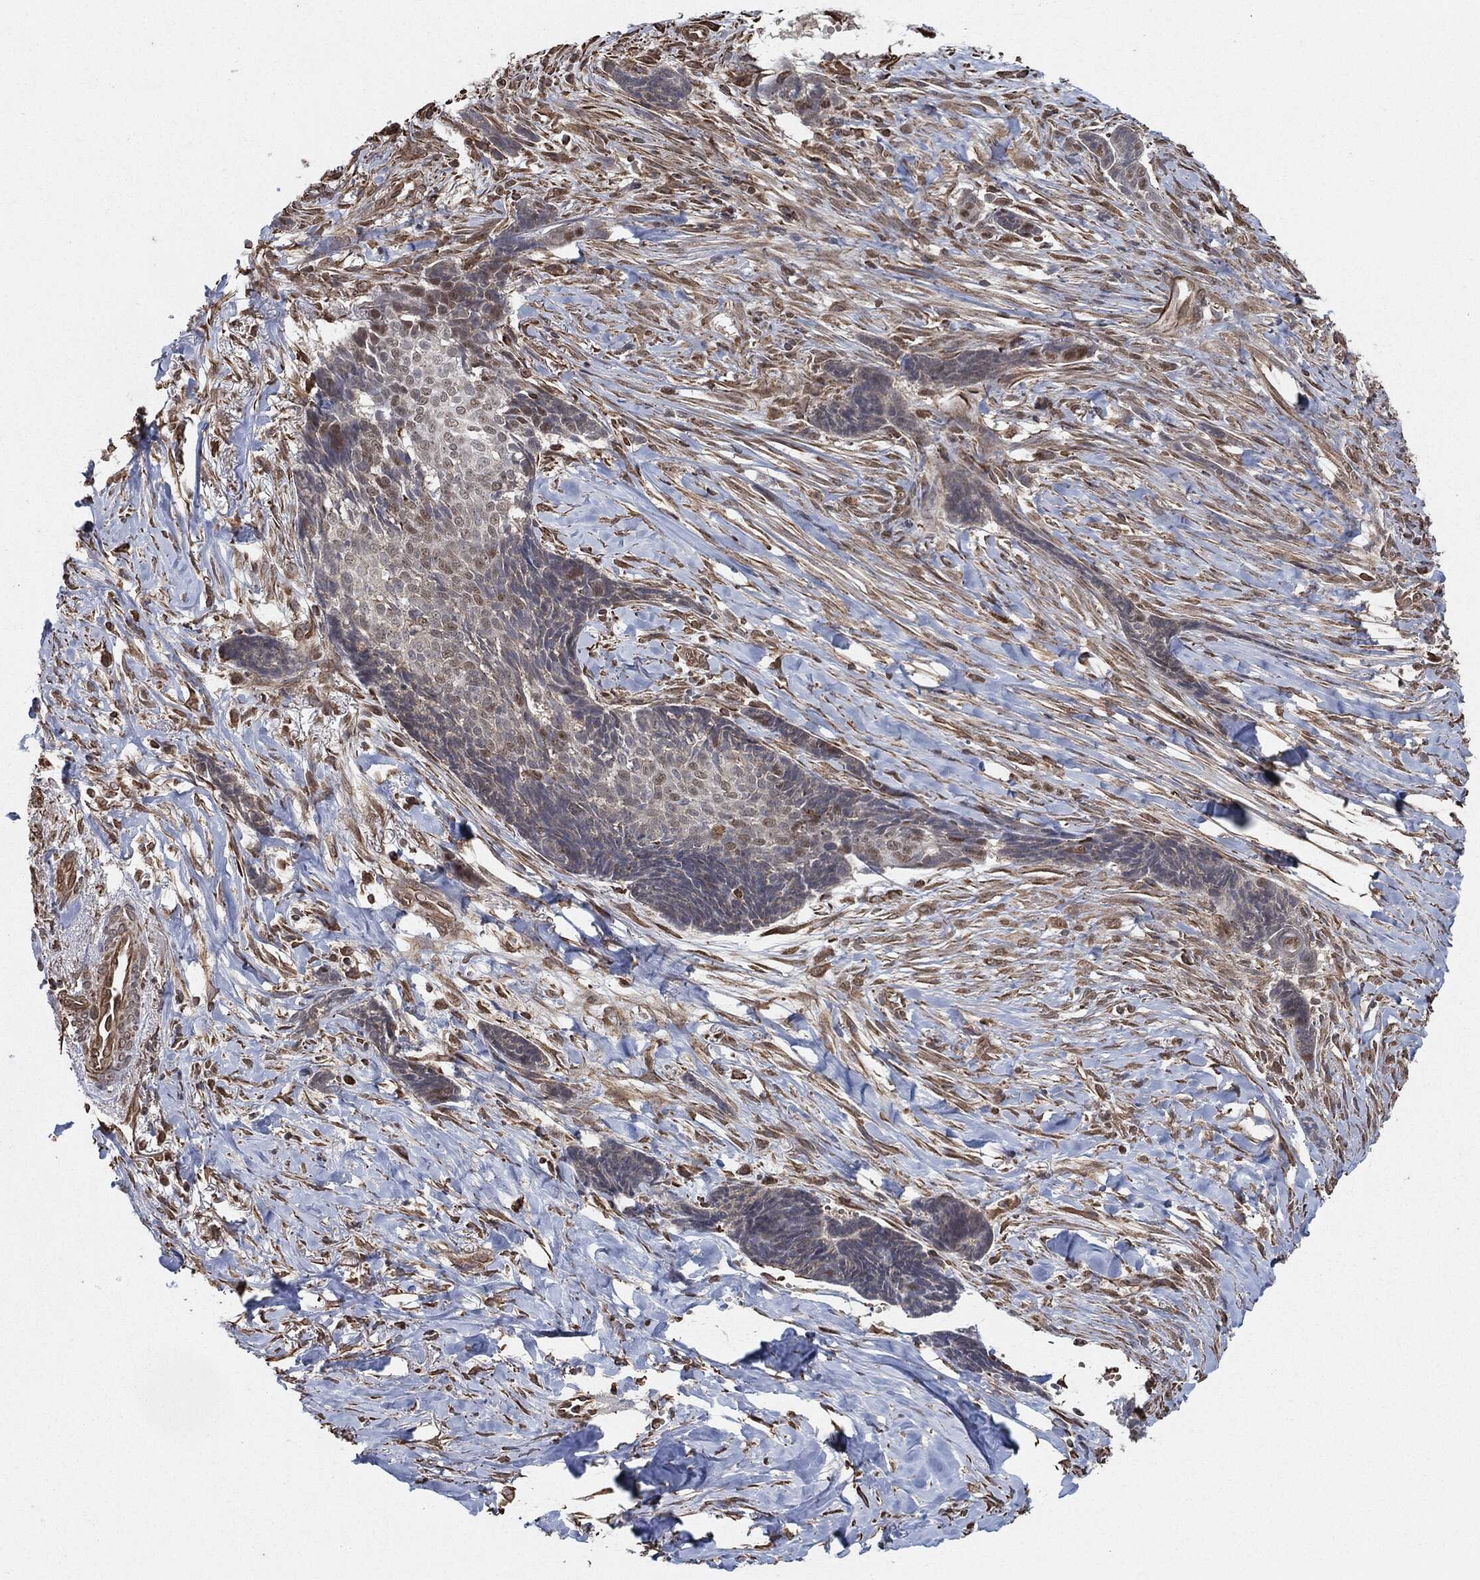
{"staining": {"intensity": "moderate", "quantity": "<25%", "location": "nuclear"}, "tissue": "skin cancer", "cell_type": "Tumor cells", "image_type": "cancer", "snomed": [{"axis": "morphology", "description": "Basal cell carcinoma"}, {"axis": "topography", "description": "Skin"}], "caption": "Skin basal cell carcinoma stained with DAB (3,3'-diaminobenzidine) immunohistochemistry (IHC) exhibits low levels of moderate nuclear staining in approximately <25% of tumor cells. The protein of interest is stained brown, and the nuclei are stained in blue (DAB IHC with brightfield microscopy, high magnification).", "gene": "TP53RK", "patient": {"sex": "male", "age": 86}}